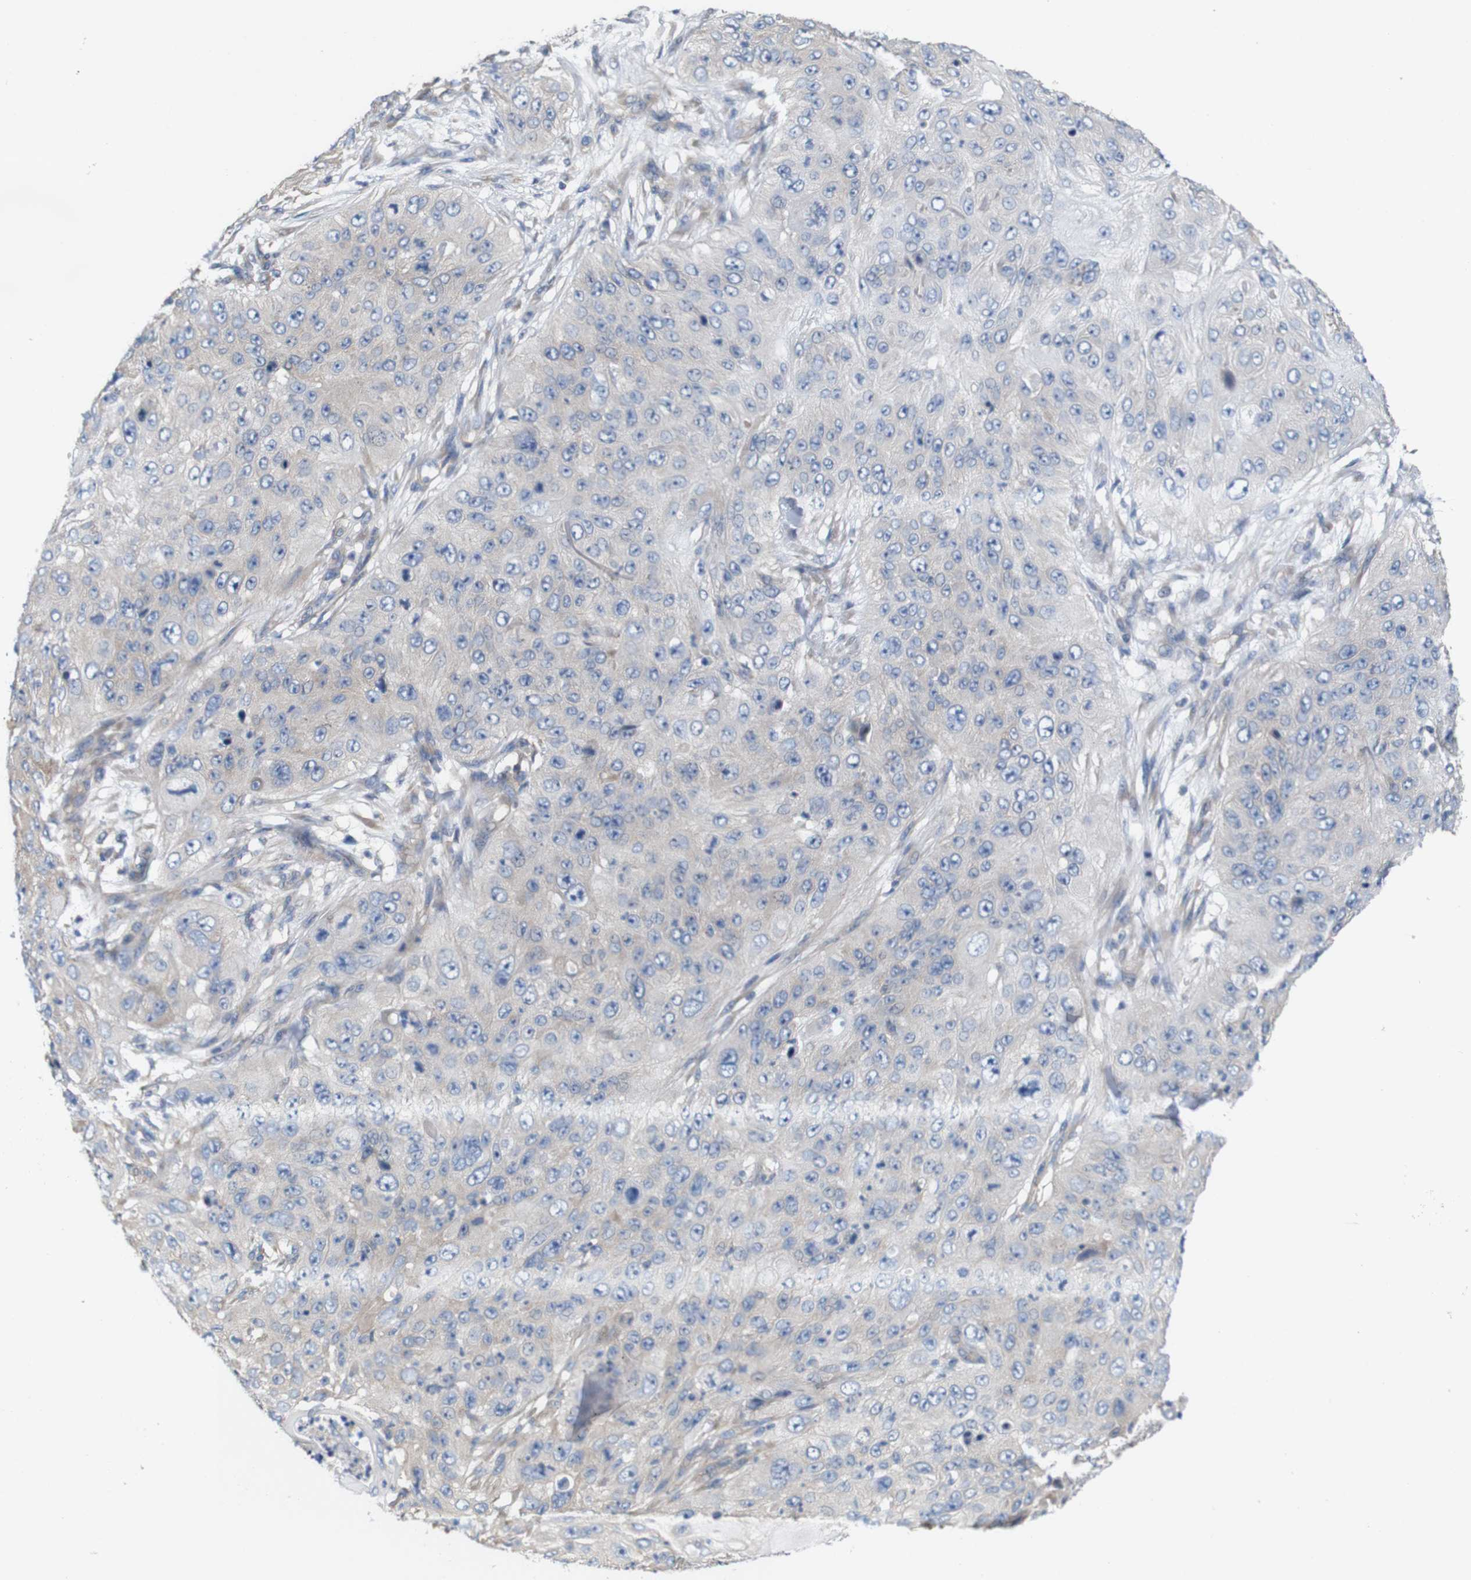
{"staining": {"intensity": "negative", "quantity": "none", "location": "none"}, "tissue": "skin cancer", "cell_type": "Tumor cells", "image_type": "cancer", "snomed": [{"axis": "morphology", "description": "Squamous cell carcinoma, NOS"}, {"axis": "topography", "description": "Skin"}], "caption": "There is no significant staining in tumor cells of skin cancer (squamous cell carcinoma).", "gene": "MYEOV", "patient": {"sex": "female", "age": 80}}